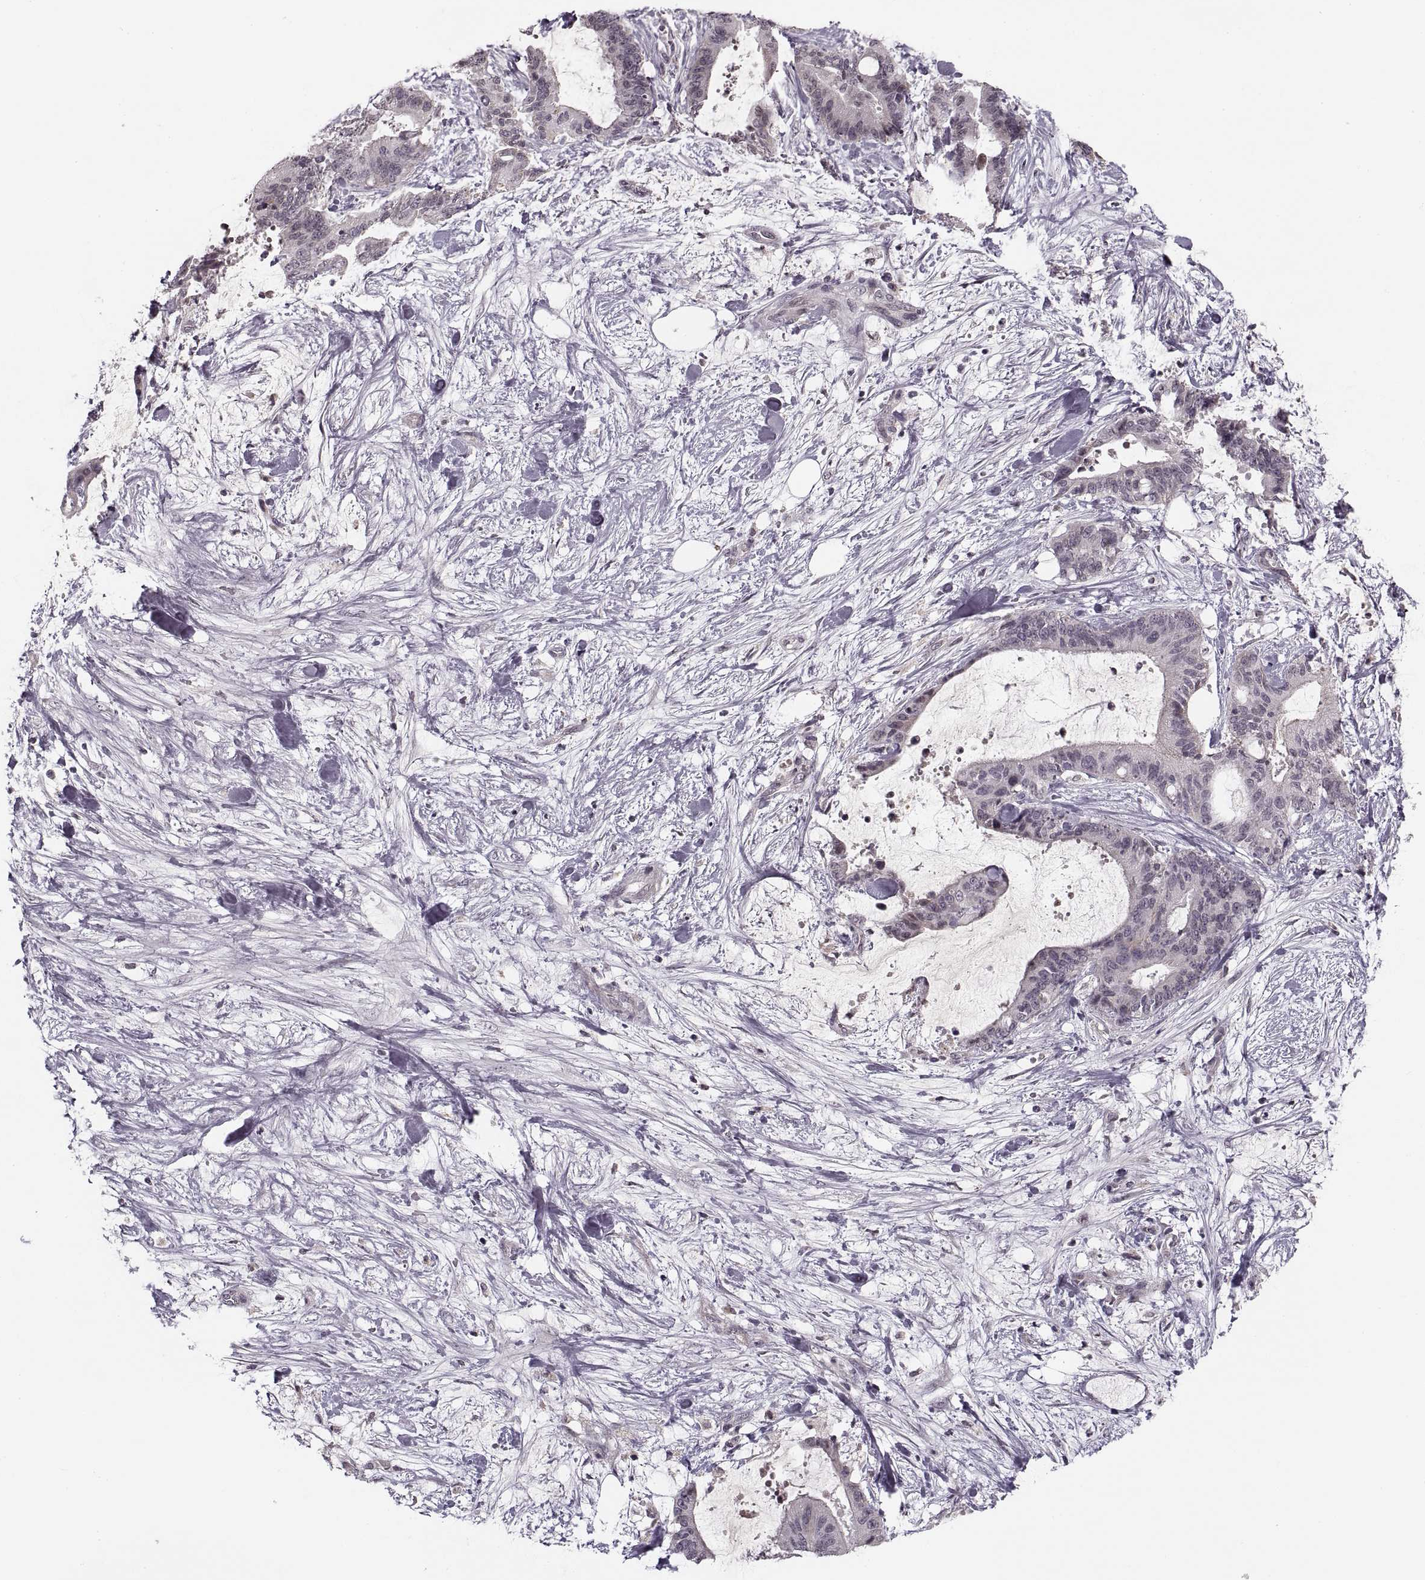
{"staining": {"intensity": "negative", "quantity": "none", "location": "none"}, "tissue": "liver cancer", "cell_type": "Tumor cells", "image_type": "cancer", "snomed": [{"axis": "morphology", "description": "Cholangiocarcinoma"}, {"axis": "topography", "description": "Liver"}], "caption": "This is a micrograph of immunohistochemistry (IHC) staining of liver cancer, which shows no positivity in tumor cells.", "gene": "ASIC3", "patient": {"sex": "female", "age": 73}}